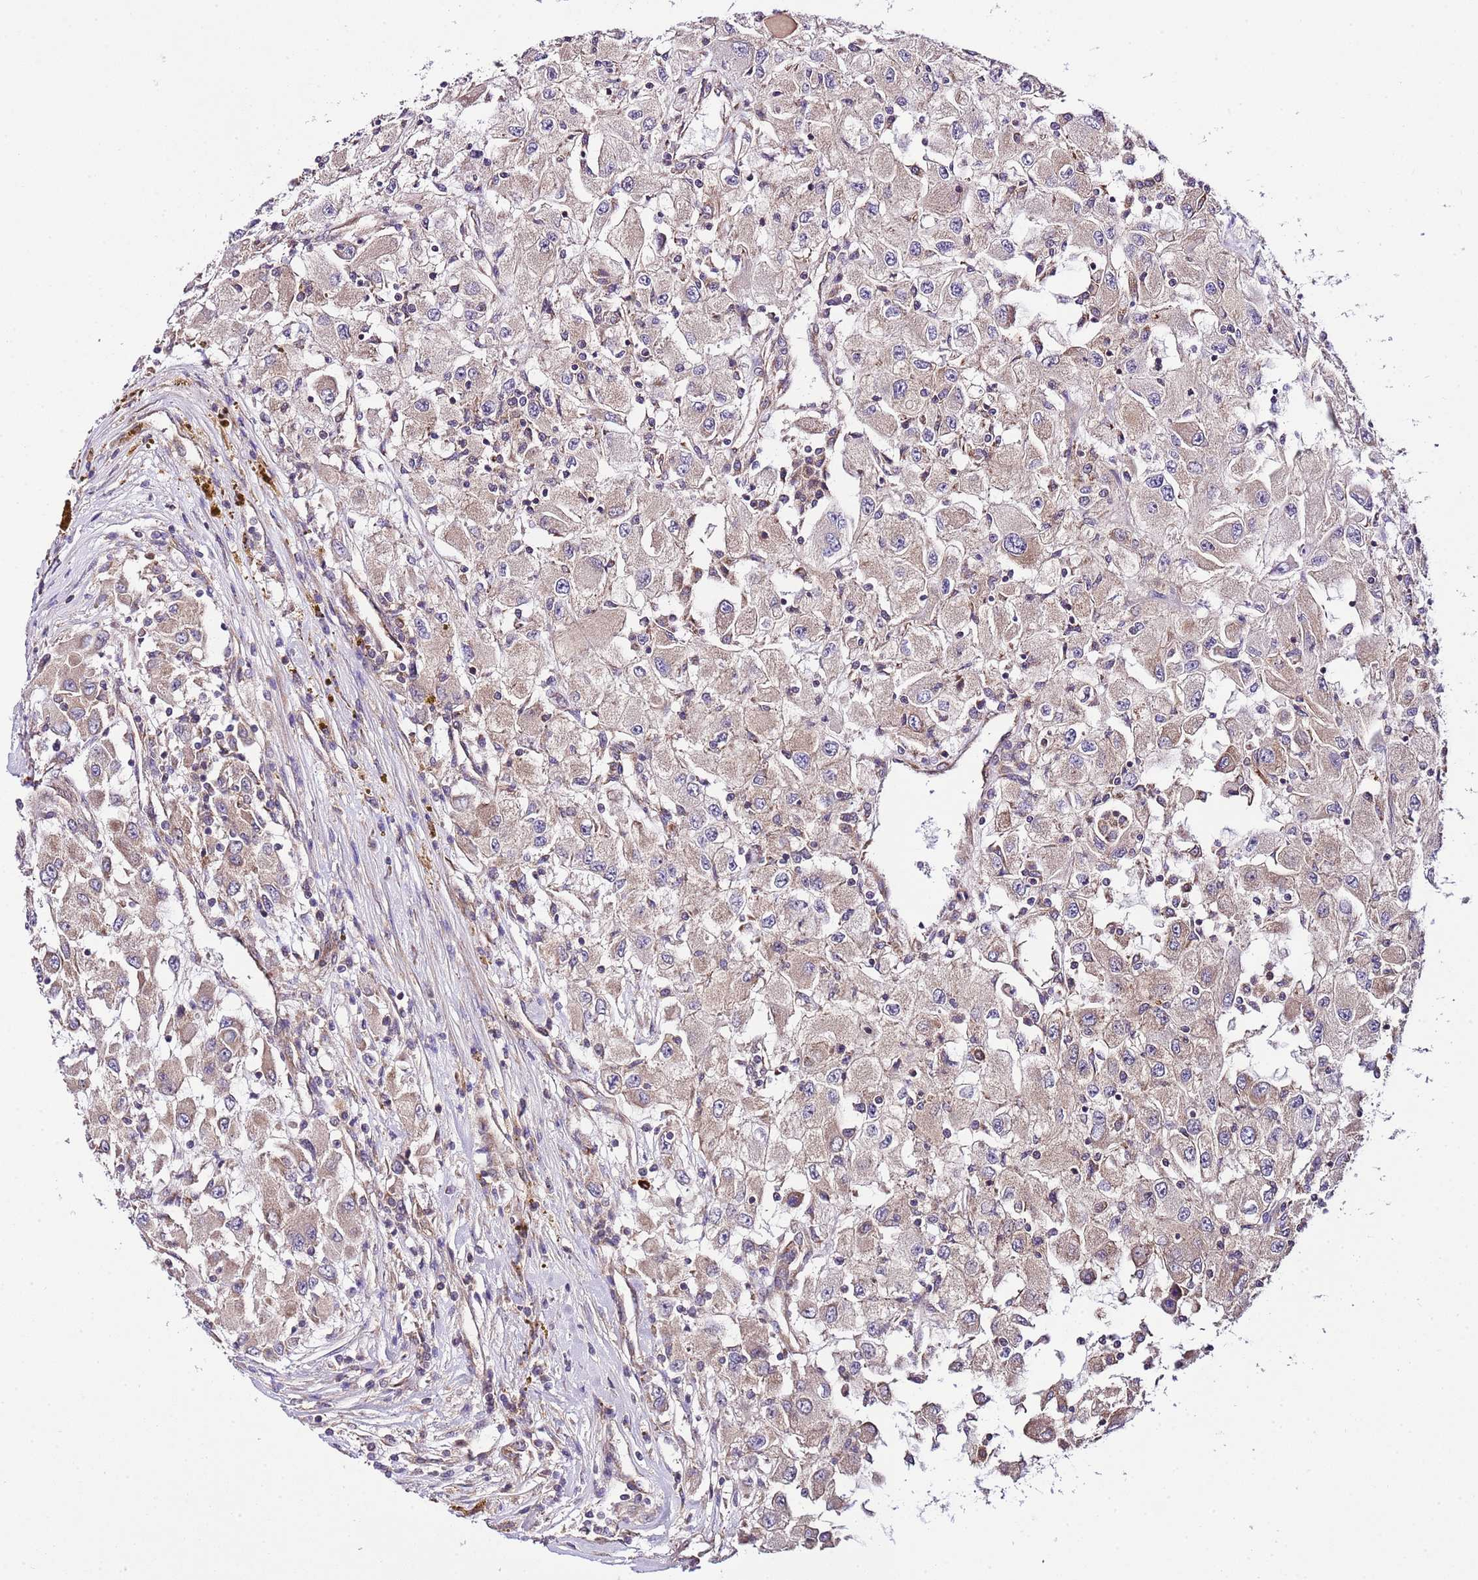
{"staining": {"intensity": "weak", "quantity": "25%-75%", "location": "cytoplasmic/membranous"}, "tissue": "renal cancer", "cell_type": "Tumor cells", "image_type": "cancer", "snomed": [{"axis": "morphology", "description": "Adenocarcinoma, NOS"}, {"axis": "topography", "description": "Kidney"}], "caption": "IHC micrograph of human renal adenocarcinoma stained for a protein (brown), which demonstrates low levels of weak cytoplasmic/membranous positivity in about 25%-75% of tumor cells.", "gene": "DONSON", "patient": {"sex": "female", "age": 67}}